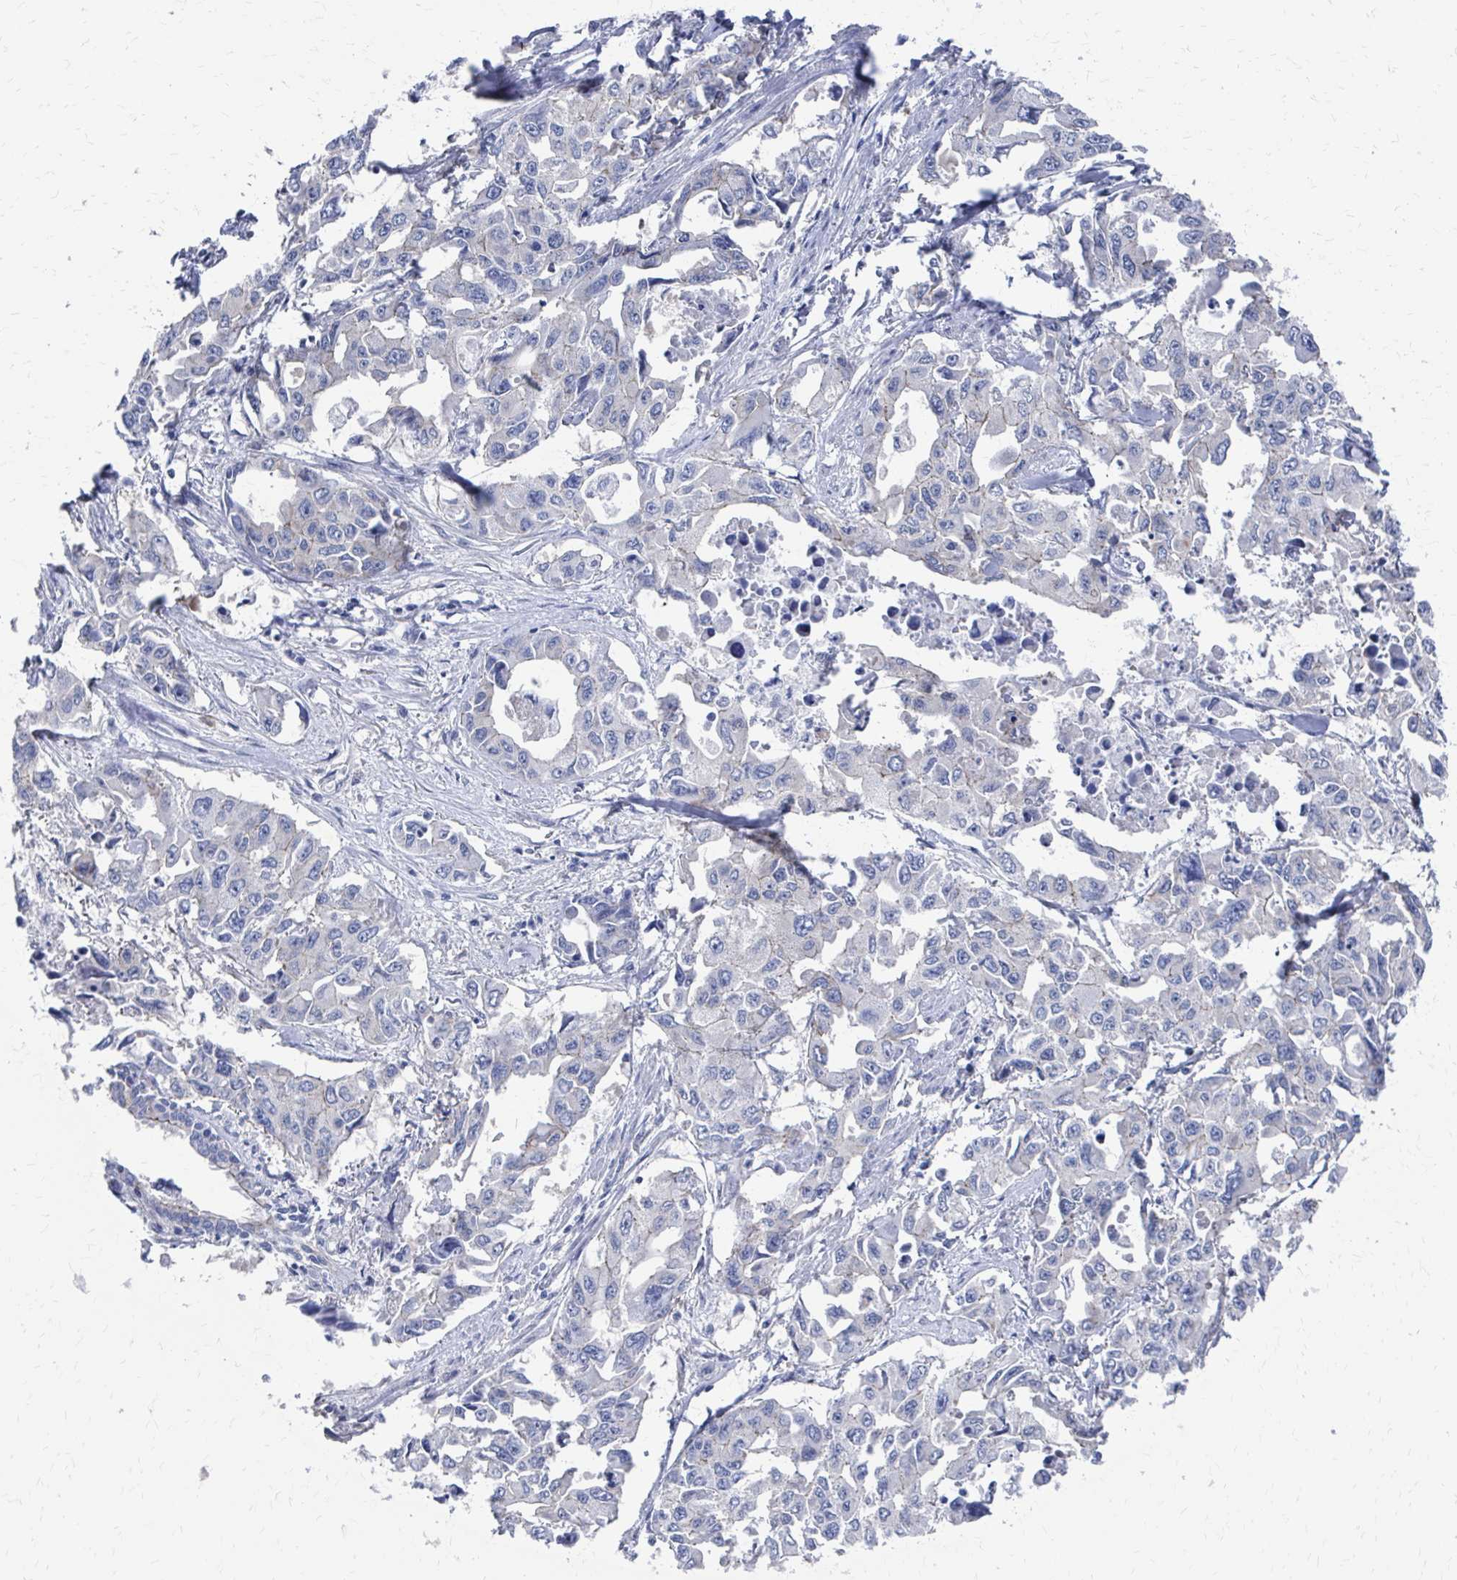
{"staining": {"intensity": "negative", "quantity": "none", "location": "none"}, "tissue": "lung cancer", "cell_type": "Tumor cells", "image_type": "cancer", "snomed": [{"axis": "morphology", "description": "Adenocarcinoma, NOS"}, {"axis": "topography", "description": "Lung"}], "caption": "Immunohistochemical staining of human adenocarcinoma (lung) shows no significant expression in tumor cells.", "gene": "PLEKHG7", "patient": {"sex": "male", "age": 64}}